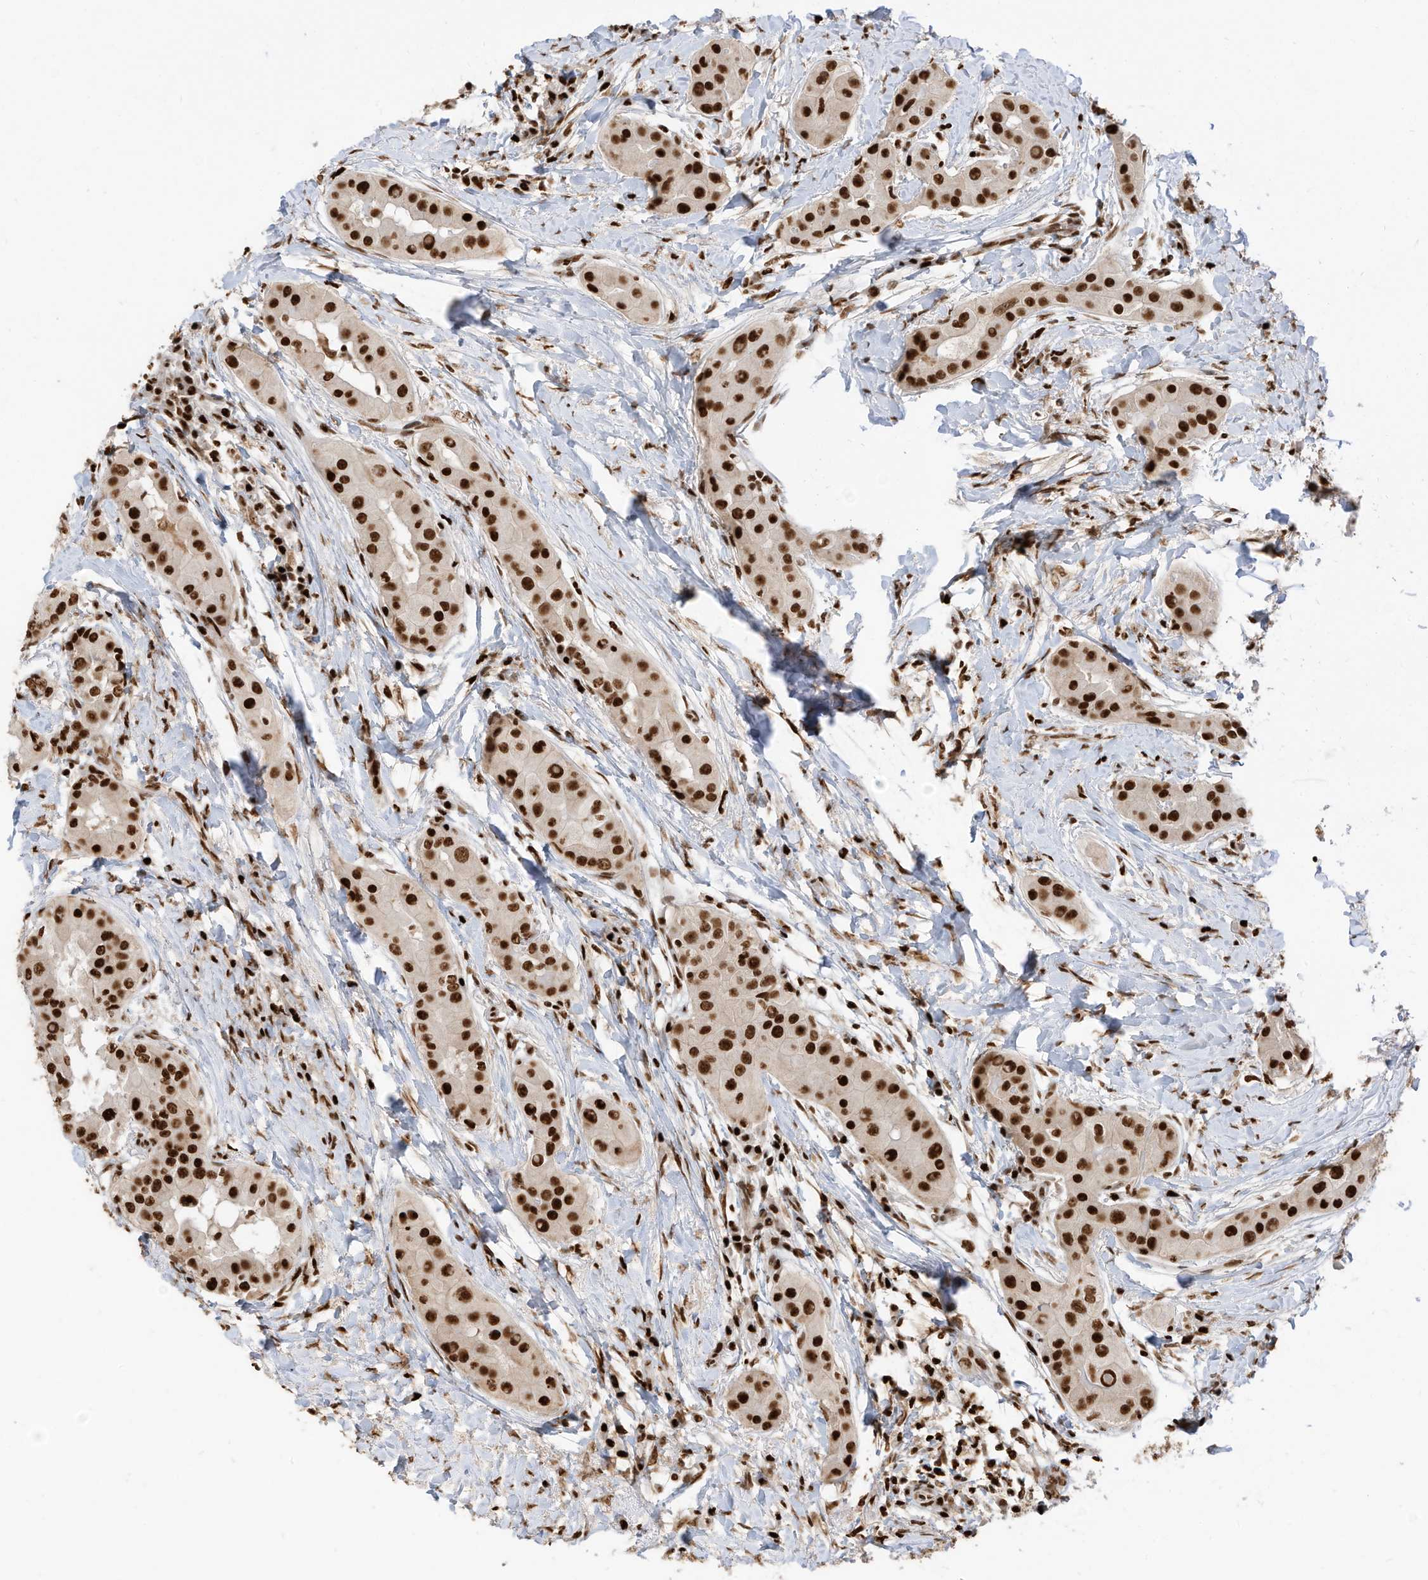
{"staining": {"intensity": "strong", "quantity": ">75%", "location": "nuclear"}, "tissue": "thyroid cancer", "cell_type": "Tumor cells", "image_type": "cancer", "snomed": [{"axis": "morphology", "description": "Papillary adenocarcinoma, NOS"}, {"axis": "topography", "description": "Thyroid gland"}], "caption": "Immunohistochemistry (IHC) of human thyroid cancer reveals high levels of strong nuclear expression in approximately >75% of tumor cells.", "gene": "SAMD15", "patient": {"sex": "male", "age": 33}}